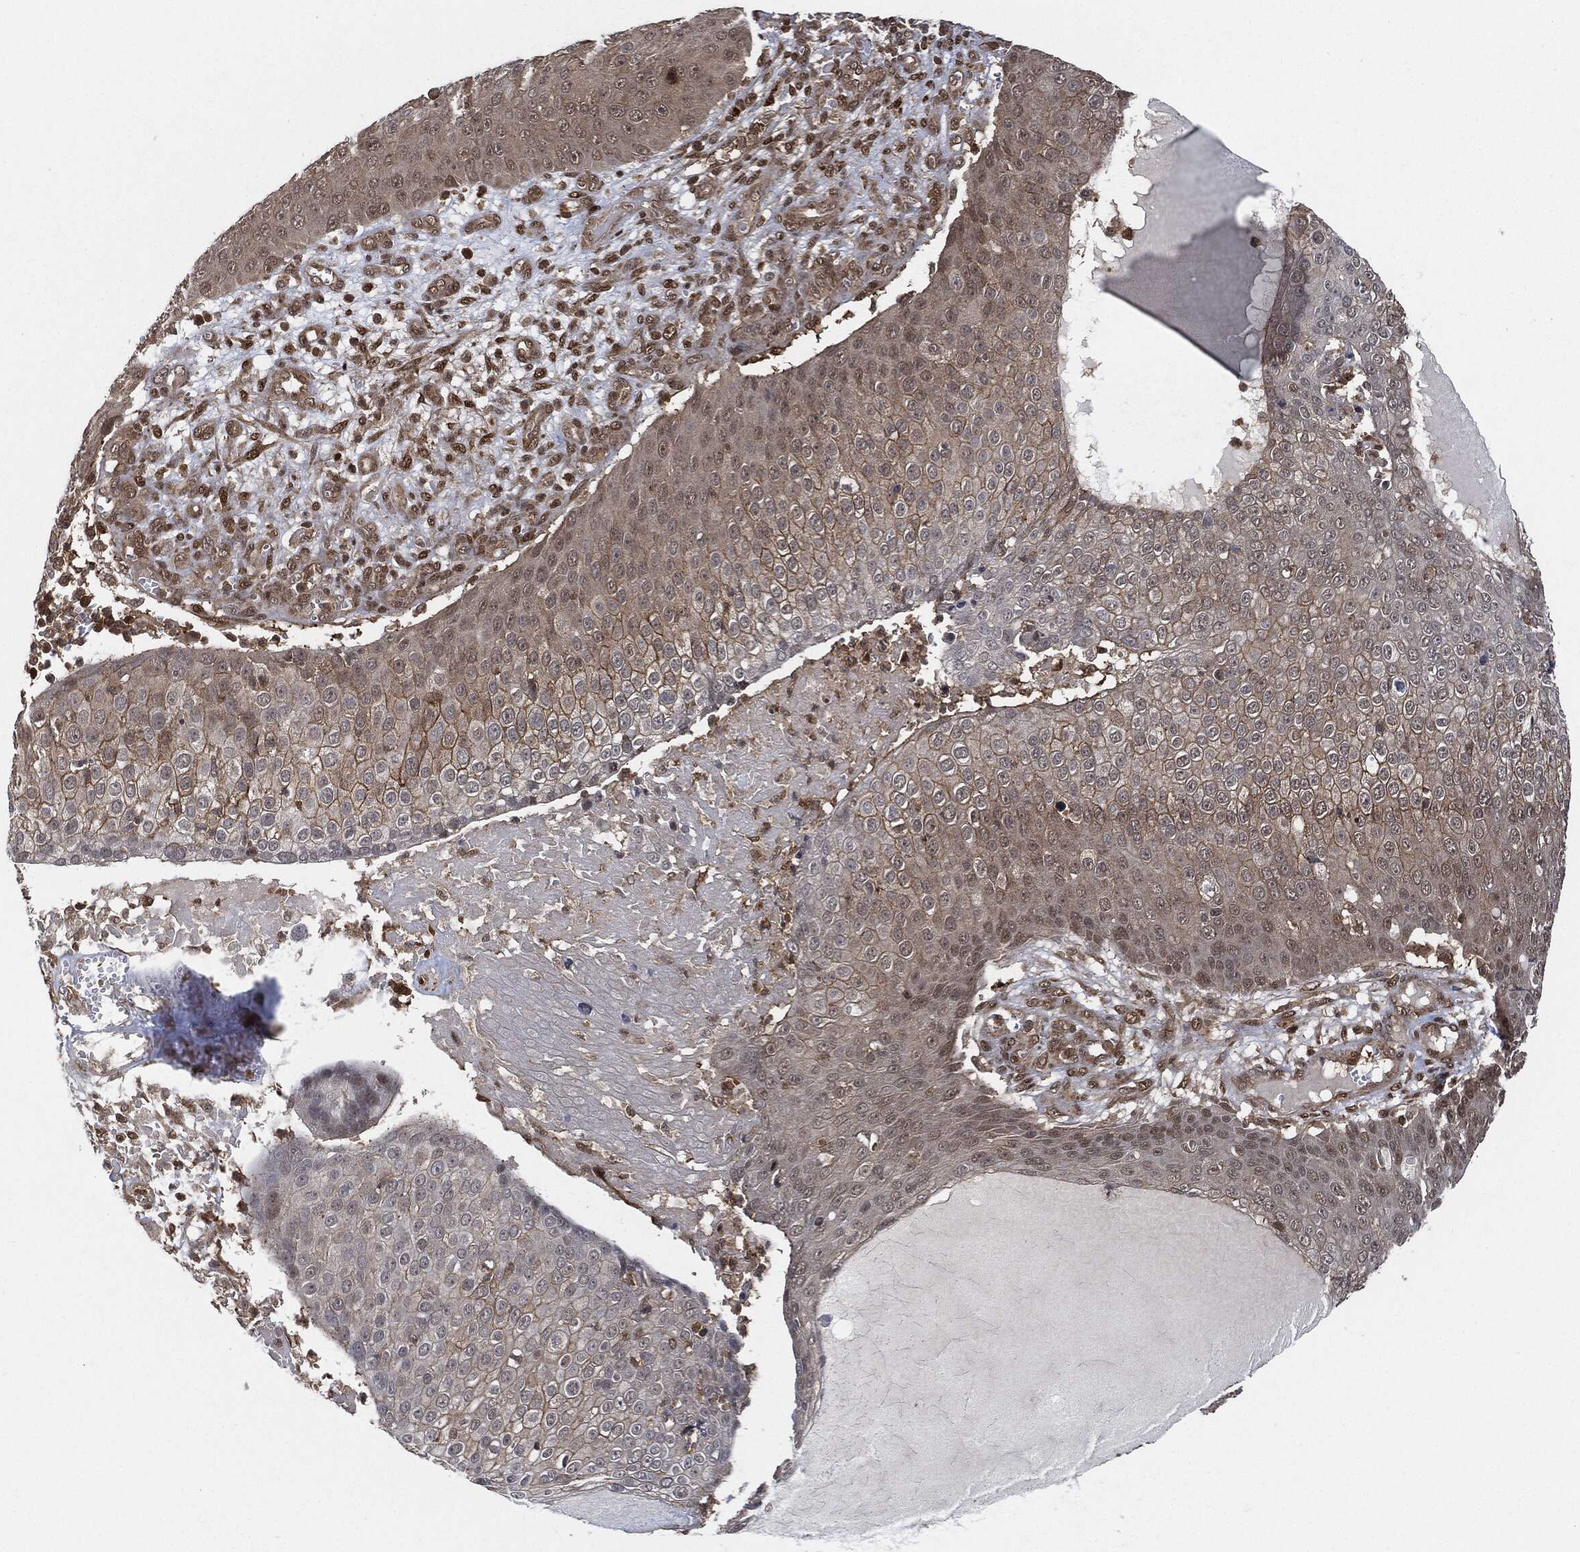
{"staining": {"intensity": "negative", "quantity": "none", "location": "none"}, "tissue": "skin cancer", "cell_type": "Tumor cells", "image_type": "cancer", "snomed": [{"axis": "morphology", "description": "Squamous cell carcinoma, NOS"}, {"axis": "topography", "description": "Skin"}], "caption": "A histopathology image of skin squamous cell carcinoma stained for a protein reveals no brown staining in tumor cells.", "gene": "CUTA", "patient": {"sex": "male", "age": 71}}